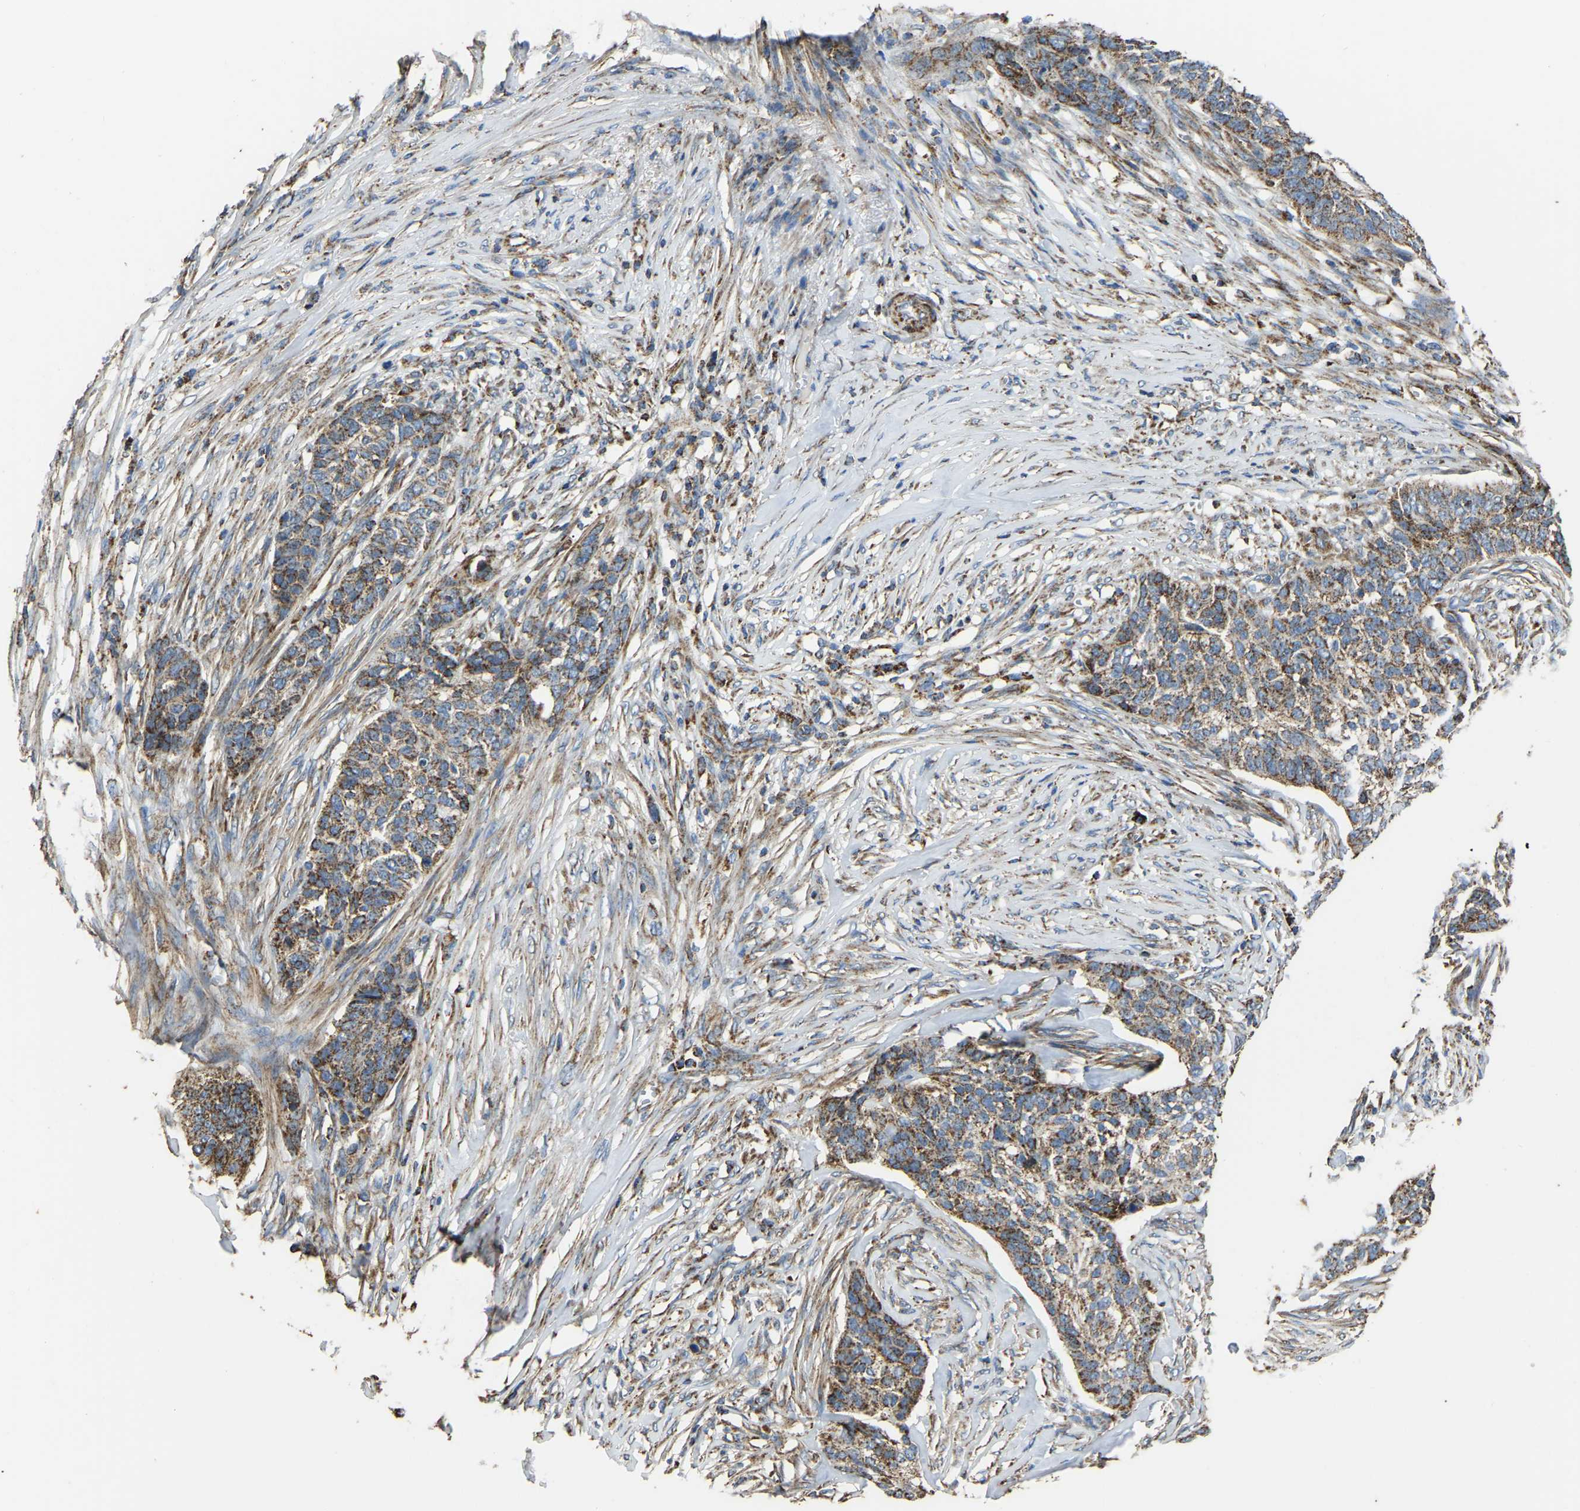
{"staining": {"intensity": "moderate", "quantity": ">75%", "location": "cytoplasmic/membranous"}, "tissue": "skin cancer", "cell_type": "Tumor cells", "image_type": "cancer", "snomed": [{"axis": "morphology", "description": "Basal cell carcinoma"}, {"axis": "topography", "description": "Skin"}], "caption": "IHC micrograph of human skin cancer (basal cell carcinoma) stained for a protein (brown), which exhibits medium levels of moderate cytoplasmic/membranous expression in approximately >75% of tumor cells.", "gene": "ETFA", "patient": {"sex": "male", "age": 85}}